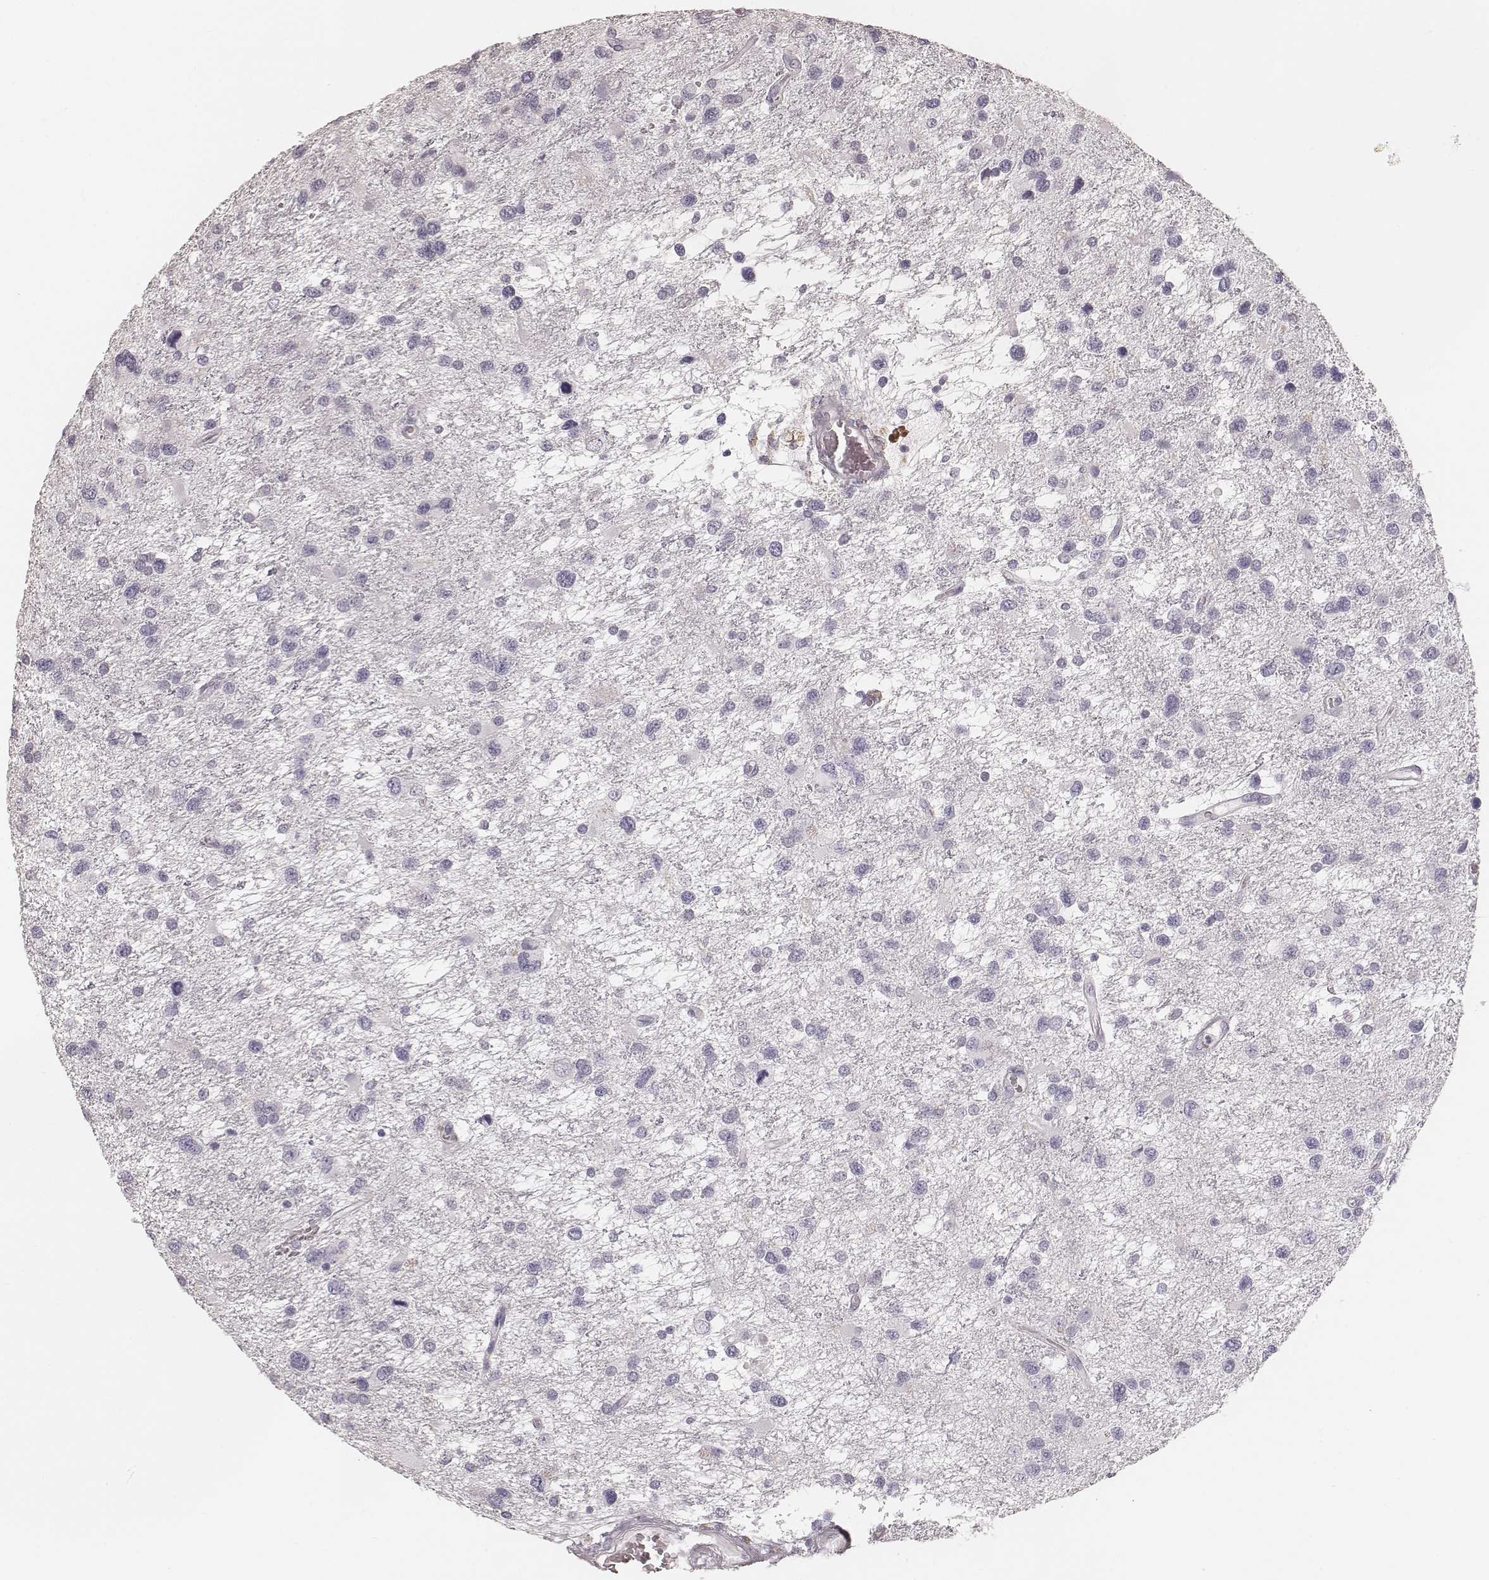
{"staining": {"intensity": "negative", "quantity": "none", "location": "none"}, "tissue": "glioma", "cell_type": "Tumor cells", "image_type": "cancer", "snomed": [{"axis": "morphology", "description": "Glioma, malignant, NOS"}, {"axis": "morphology", "description": "Glioma, malignant, High grade"}, {"axis": "topography", "description": "Brain"}], "caption": "Tumor cells are negative for brown protein staining in glioma.", "gene": "HNF4G", "patient": {"sex": "female", "age": 71}}